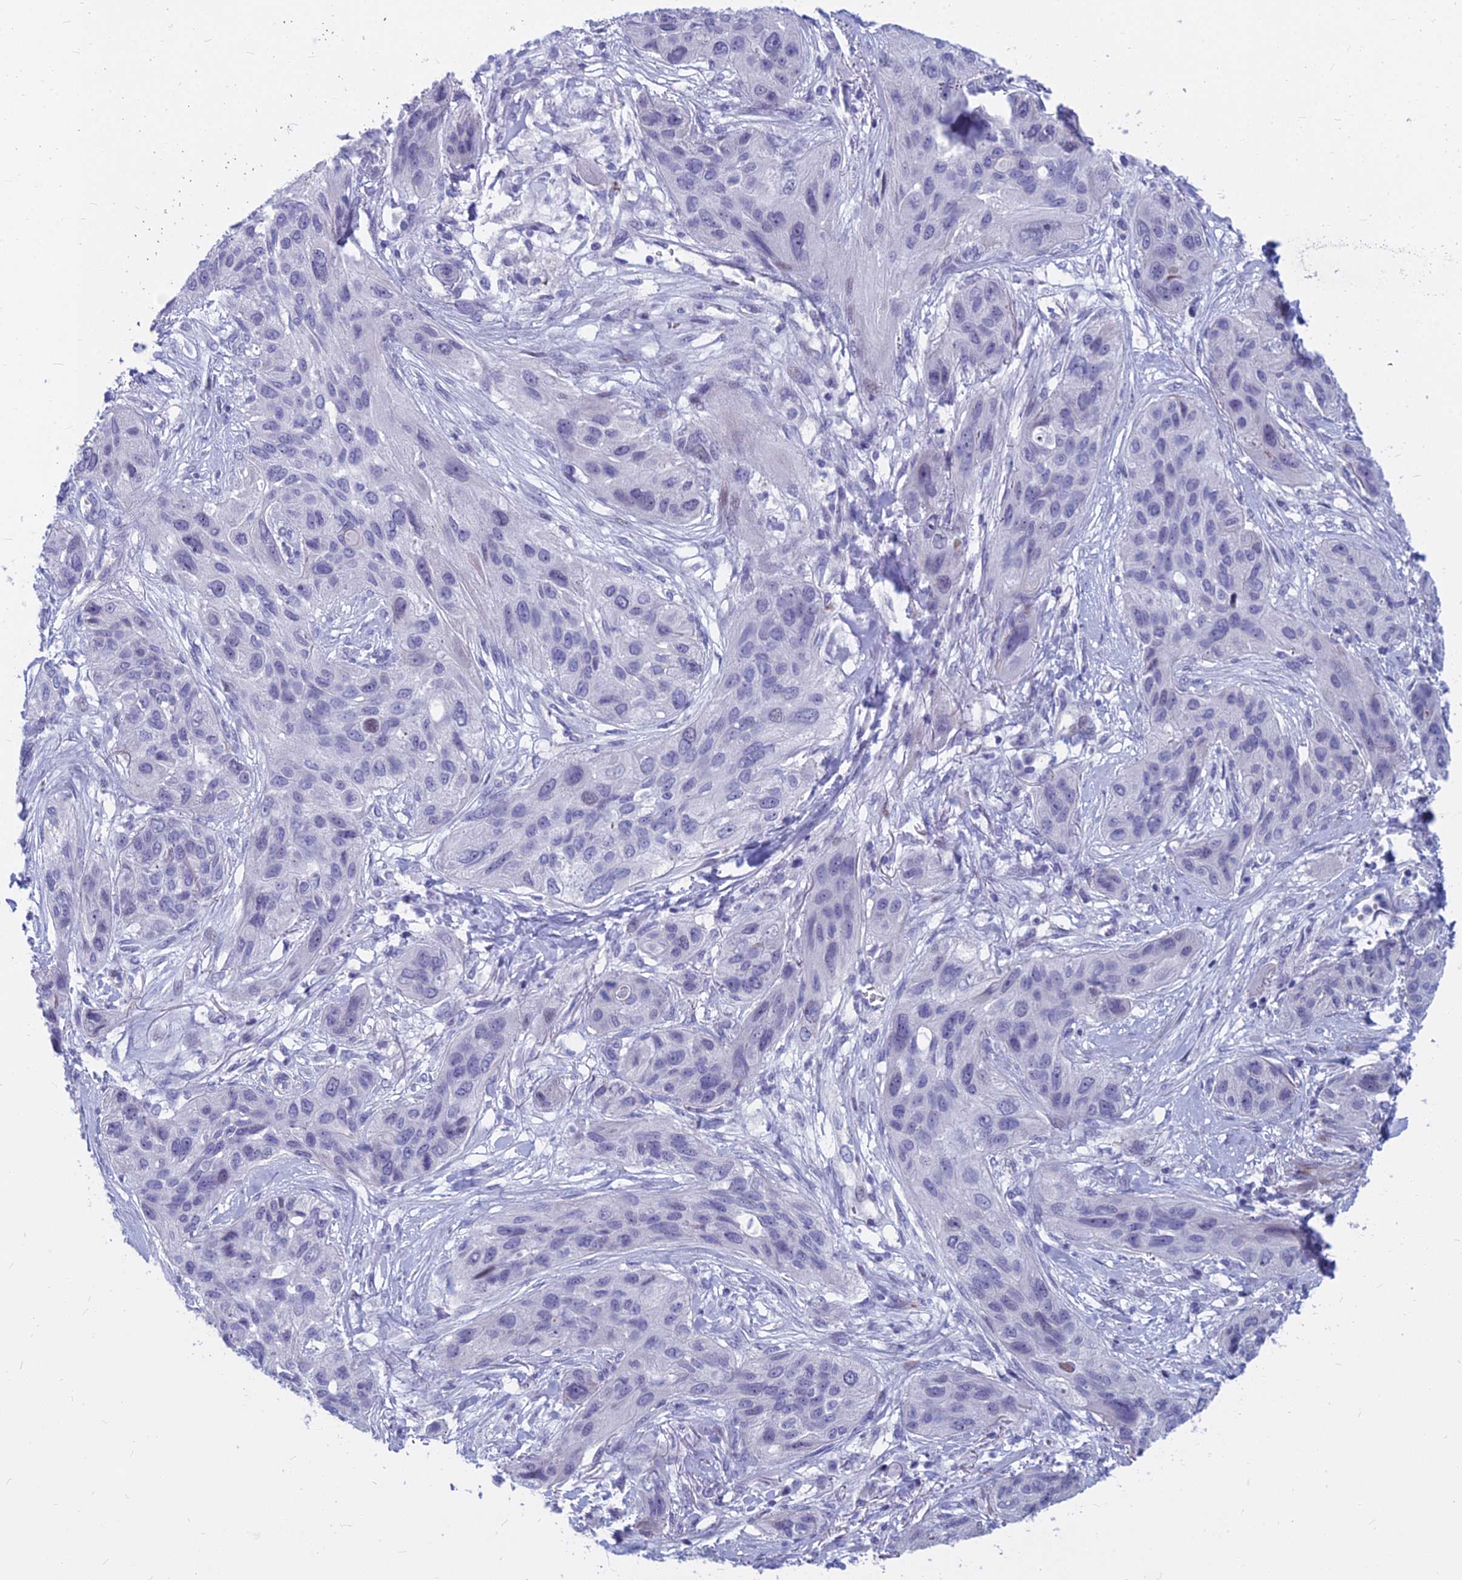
{"staining": {"intensity": "negative", "quantity": "none", "location": "none"}, "tissue": "lung cancer", "cell_type": "Tumor cells", "image_type": "cancer", "snomed": [{"axis": "morphology", "description": "Squamous cell carcinoma, NOS"}, {"axis": "topography", "description": "Lung"}], "caption": "Squamous cell carcinoma (lung) stained for a protein using immunohistochemistry (IHC) exhibits no positivity tumor cells.", "gene": "MYBPC2", "patient": {"sex": "female", "age": 70}}